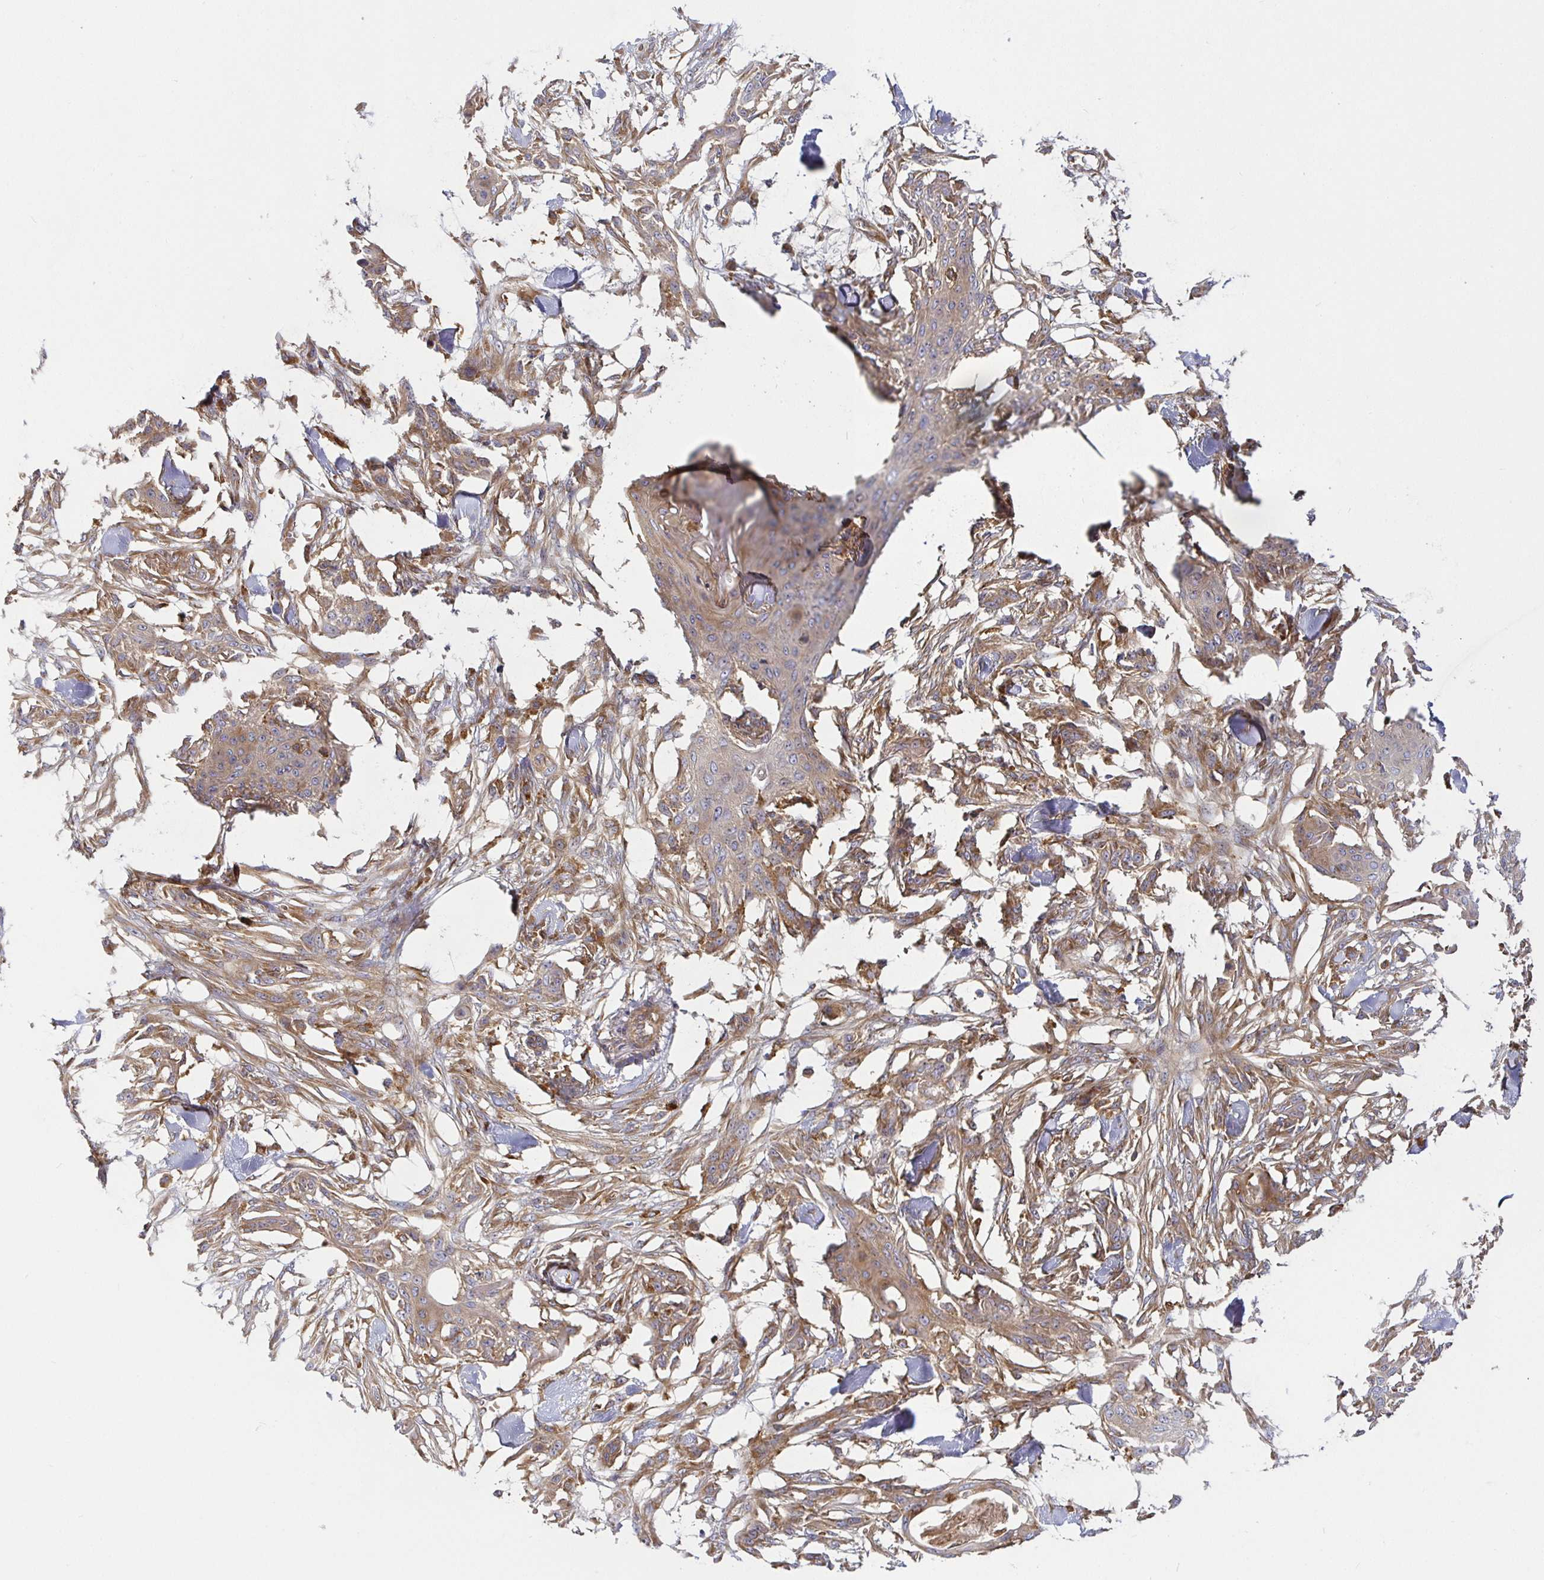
{"staining": {"intensity": "moderate", "quantity": ">75%", "location": "cytoplasmic/membranous"}, "tissue": "skin cancer", "cell_type": "Tumor cells", "image_type": "cancer", "snomed": [{"axis": "morphology", "description": "Squamous cell carcinoma, NOS"}, {"axis": "topography", "description": "Skin"}], "caption": "An immunohistochemistry photomicrograph of neoplastic tissue is shown. Protein staining in brown labels moderate cytoplasmic/membranous positivity in skin squamous cell carcinoma within tumor cells.", "gene": "SNX8", "patient": {"sex": "female", "age": 59}}